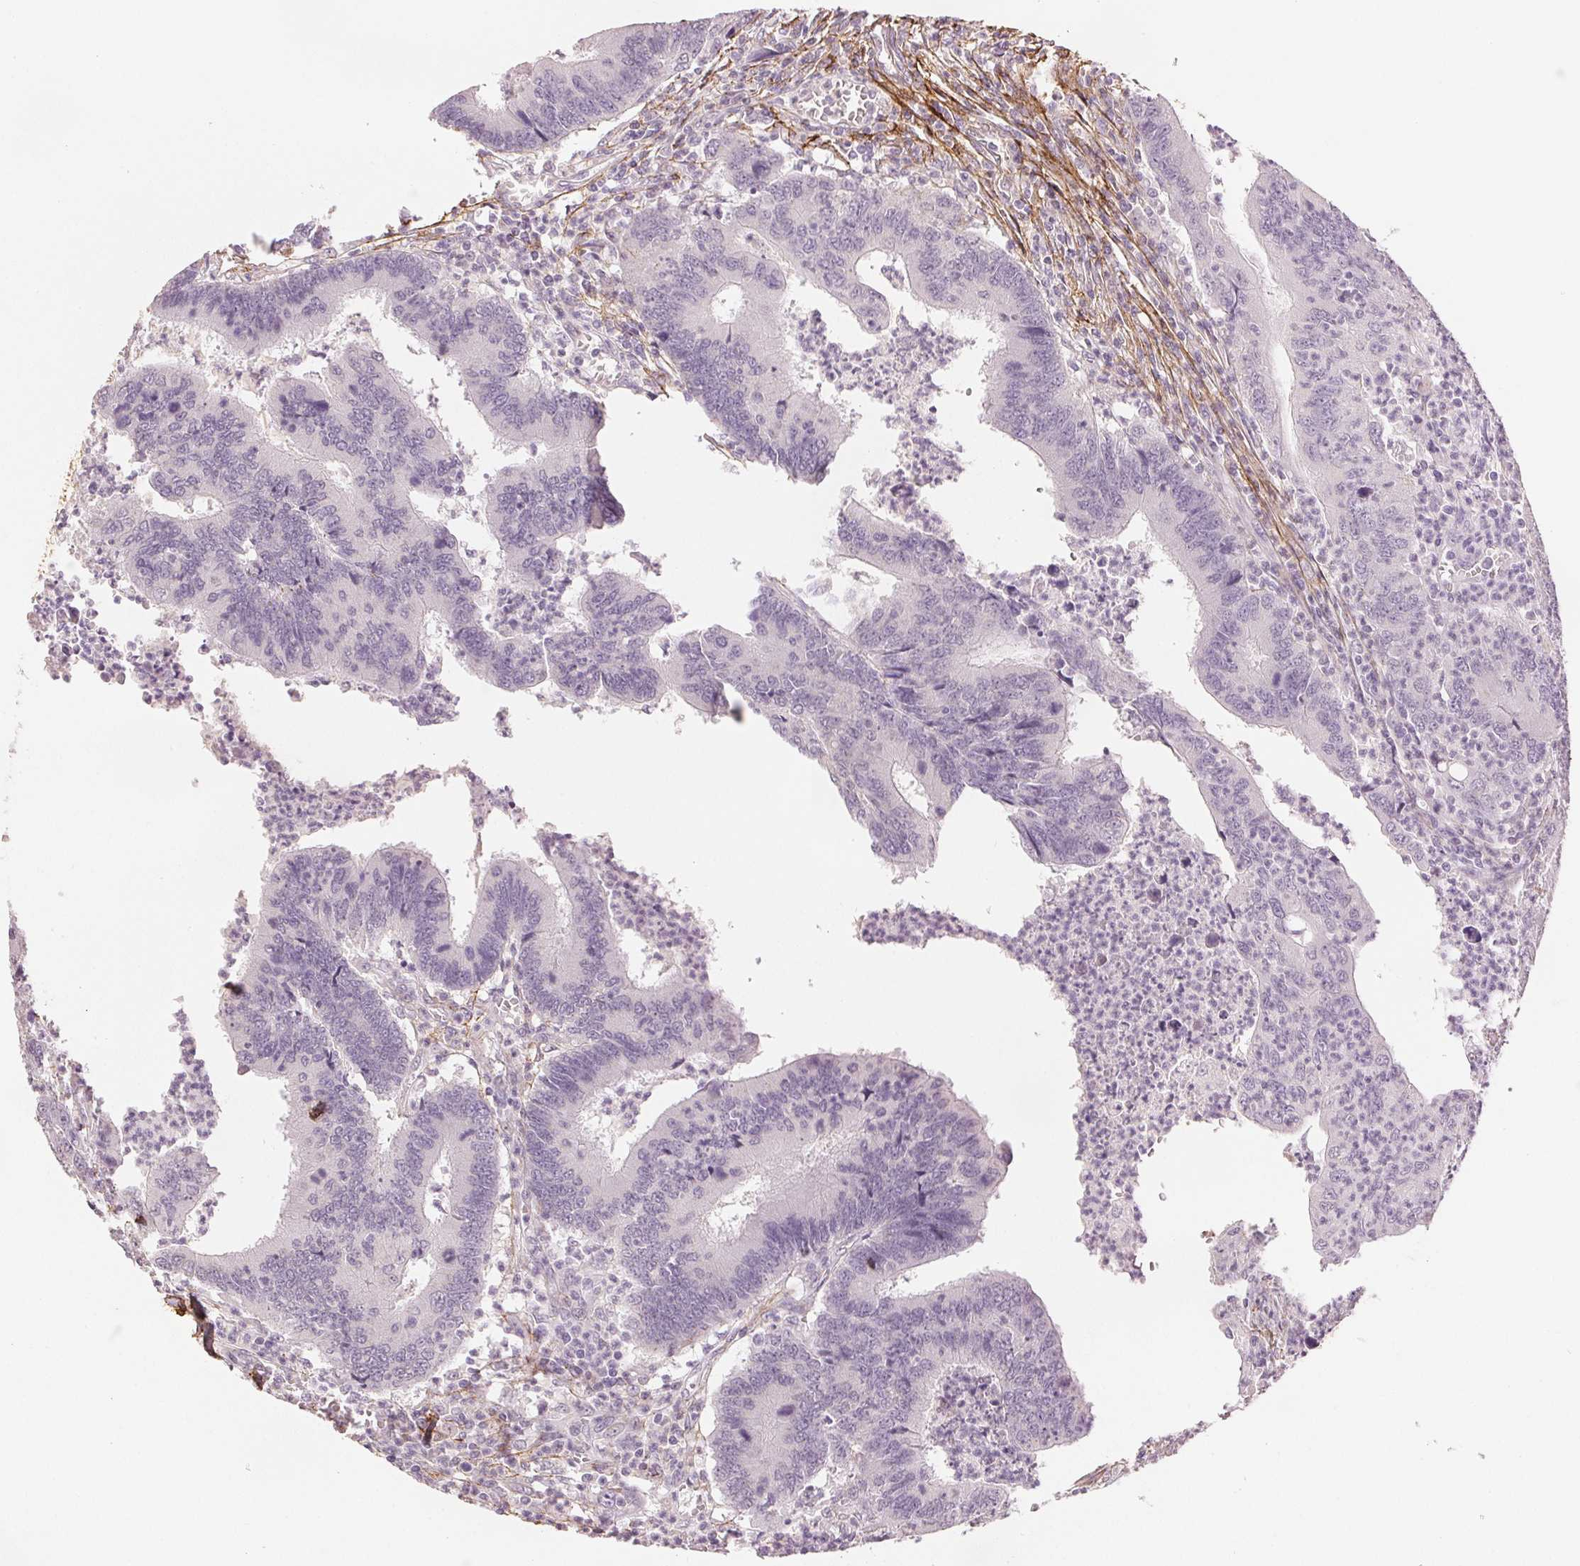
{"staining": {"intensity": "negative", "quantity": "none", "location": "none"}, "tissue": "colorectal cancer", "cell_type": "Tumor cells", "image_type": "cancer", "snomed": [{"axis": "morphology", "description": "Adenocarcinoma, NOS"}, {"axis": "topography", "description": "Colon"}], "caption": "Micrograph shows no significant protein positivity in tumor cells of colorectal adenocarcinoma. (Brightfield microscopy of DAB immunohistochemistry at high magnification).", "gene": "FBN1", "patient": {"sex": "female", "age": 67}}